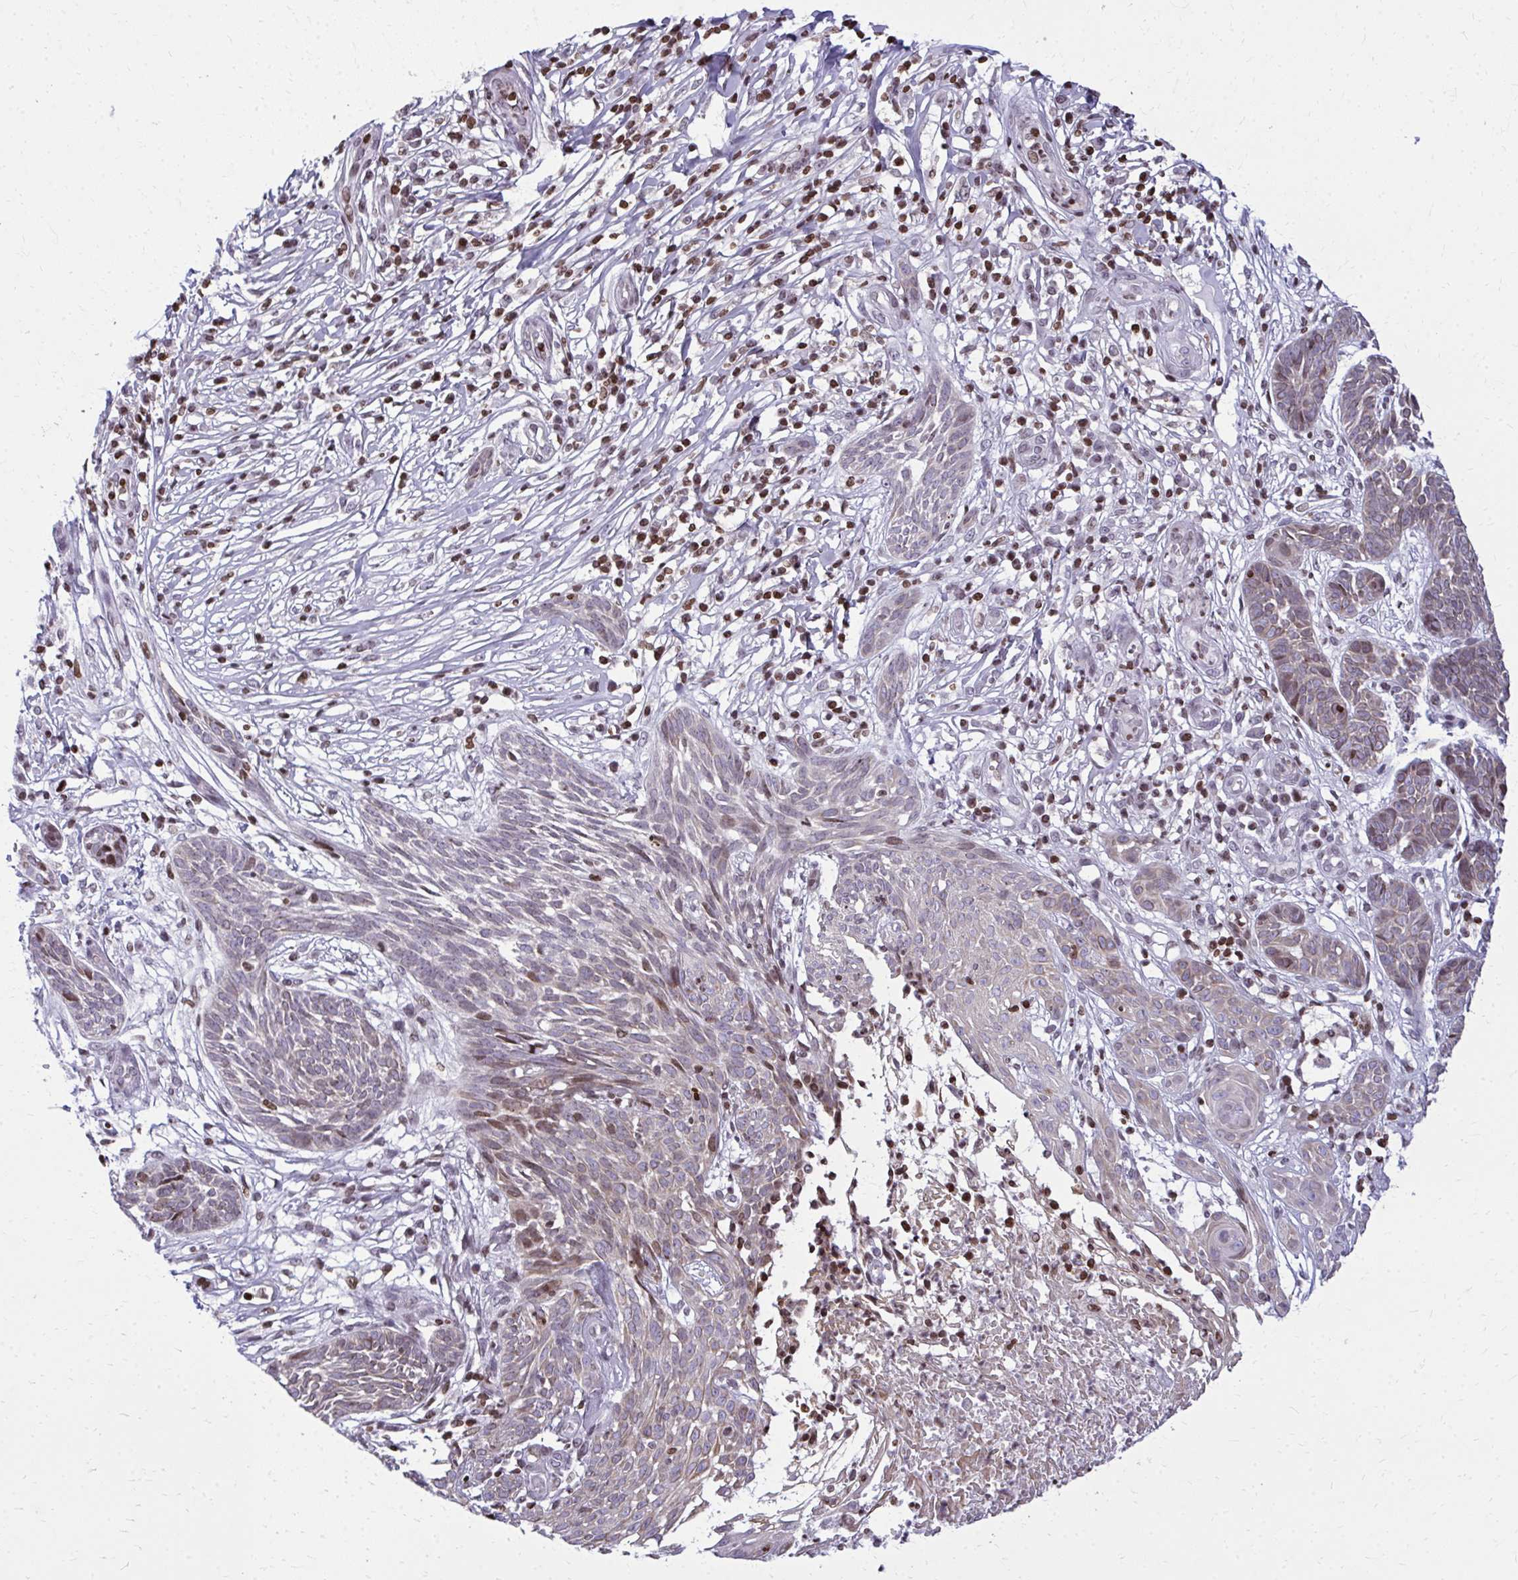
{"staining": {"intensity": "weak", "quantity": "<25%", "location": "cytoplasmic/membranous,nuclear"}, "tissue": "skin cancer", "cell_type": "Tumor cells", "image_type": "cancer", "snomed": [{"axis": "morphology", "description": "Basal cell carcinoma"}, {"axis": "topography", "description": "Skin"}, {"axis": "topography", "description": "Skin, foot"}], "caption": "Skin basal cell carcinoma was stained to show a protein in brown. There is no significant expression in tumor cells.", "gene": "AP5M1", "patient": {"sex": "female", "age": 86}}